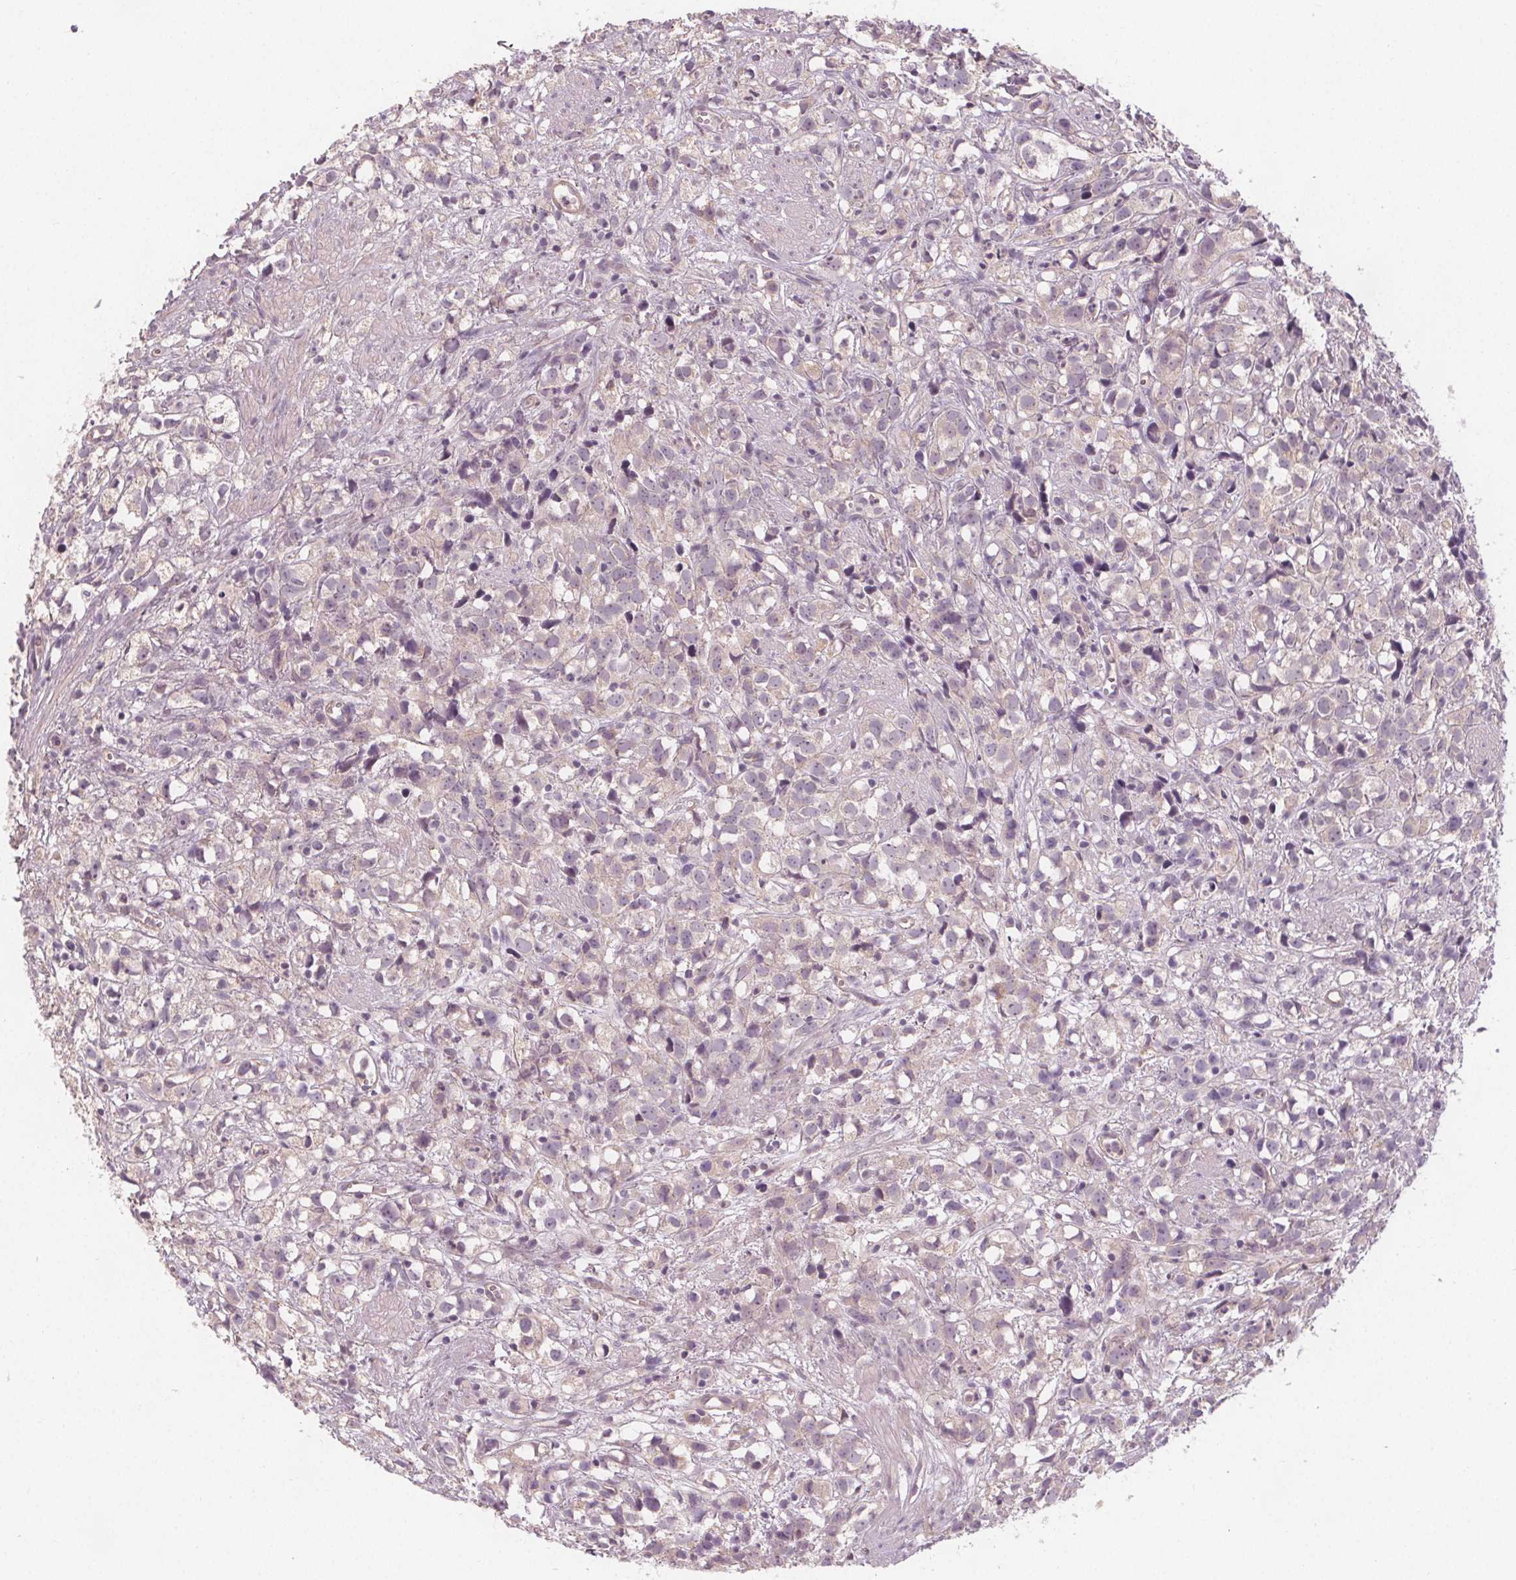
{"staining": {"intensity": "negative", "quantity": "none", "location": "none"}, "tissue": "prostate cancer", "cell_type": "Tumor cells", "image_type": "cancer", "snomed": [{"axis": "morphology", "description": "Adenocarcinoma, High grade"}, {"axis": "topography", "description": "Prostate"}], "caption": "Immunohistochemistry micrograph of prostate cancer stained for a protein (brown), which demonstrates no positivity in tumor cells. The staining was performed using DAB to visualize the protein expression in brown, while the nuclei were stained in blue with hematoxylin (Magnification: 20x).", "gene": "VNN1", "patient": {"sex": "male", "age": 68}}